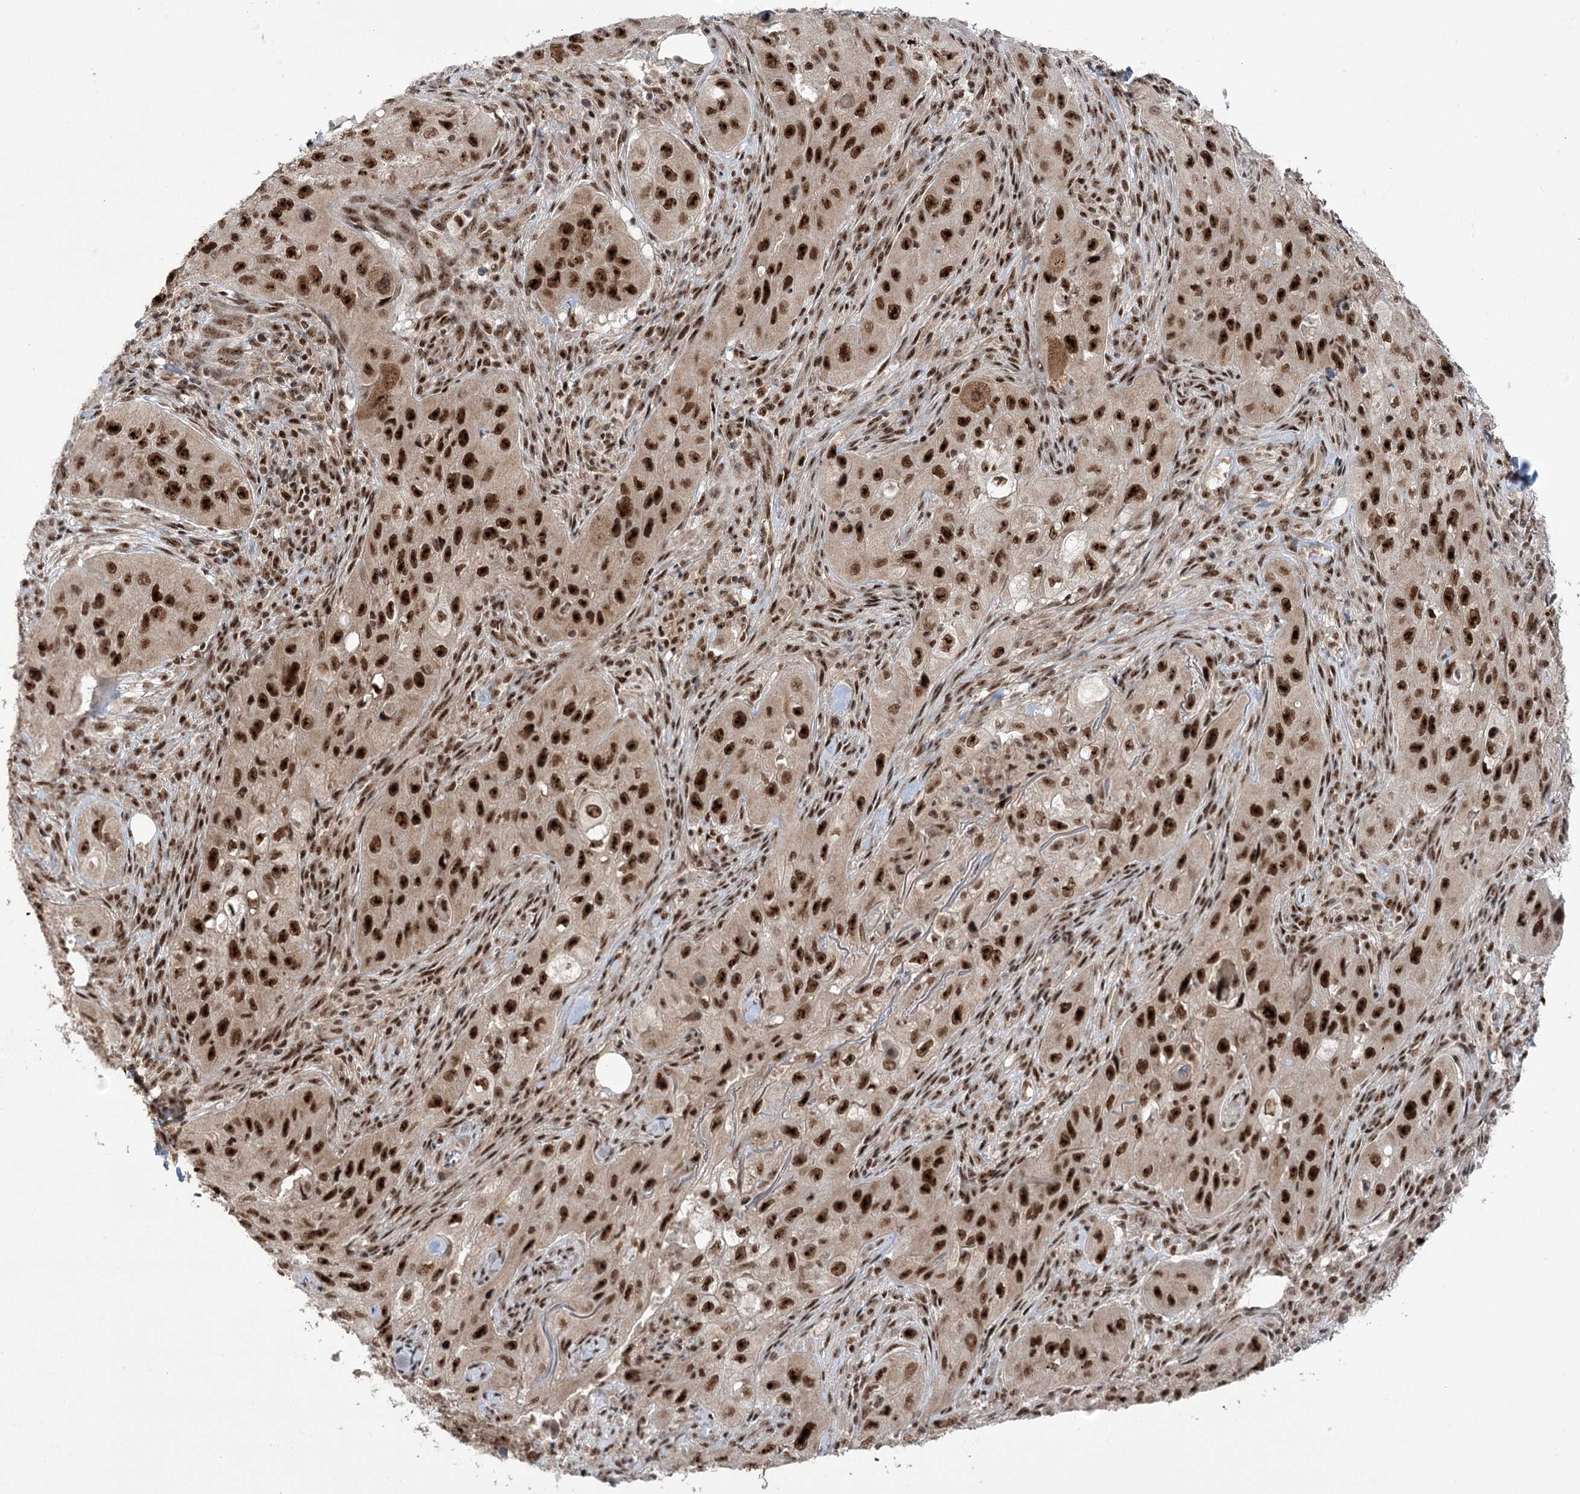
{"staining": {"intensity": "strong", "quantity": ">75%", "location": "nuclear"}, "tissue": "skin cancer", "cell_type": "Tumor cells", "image_type": "cancer", "snomed": [{"axis": "morphology", "description": "Squamous cell carcinoma, NOS"}, {"axis": "topography", "description": "Skin"}, {"axis": "topography", "description": "Subcutis"}], "caption": "Protein expression analysis of squamous cell carcinoma (skin) reveals strong nuclear staining in approximately >75% of tumor cells.", "gene": "ERCC3", "patient": {"sex": "male", "age": 73}}